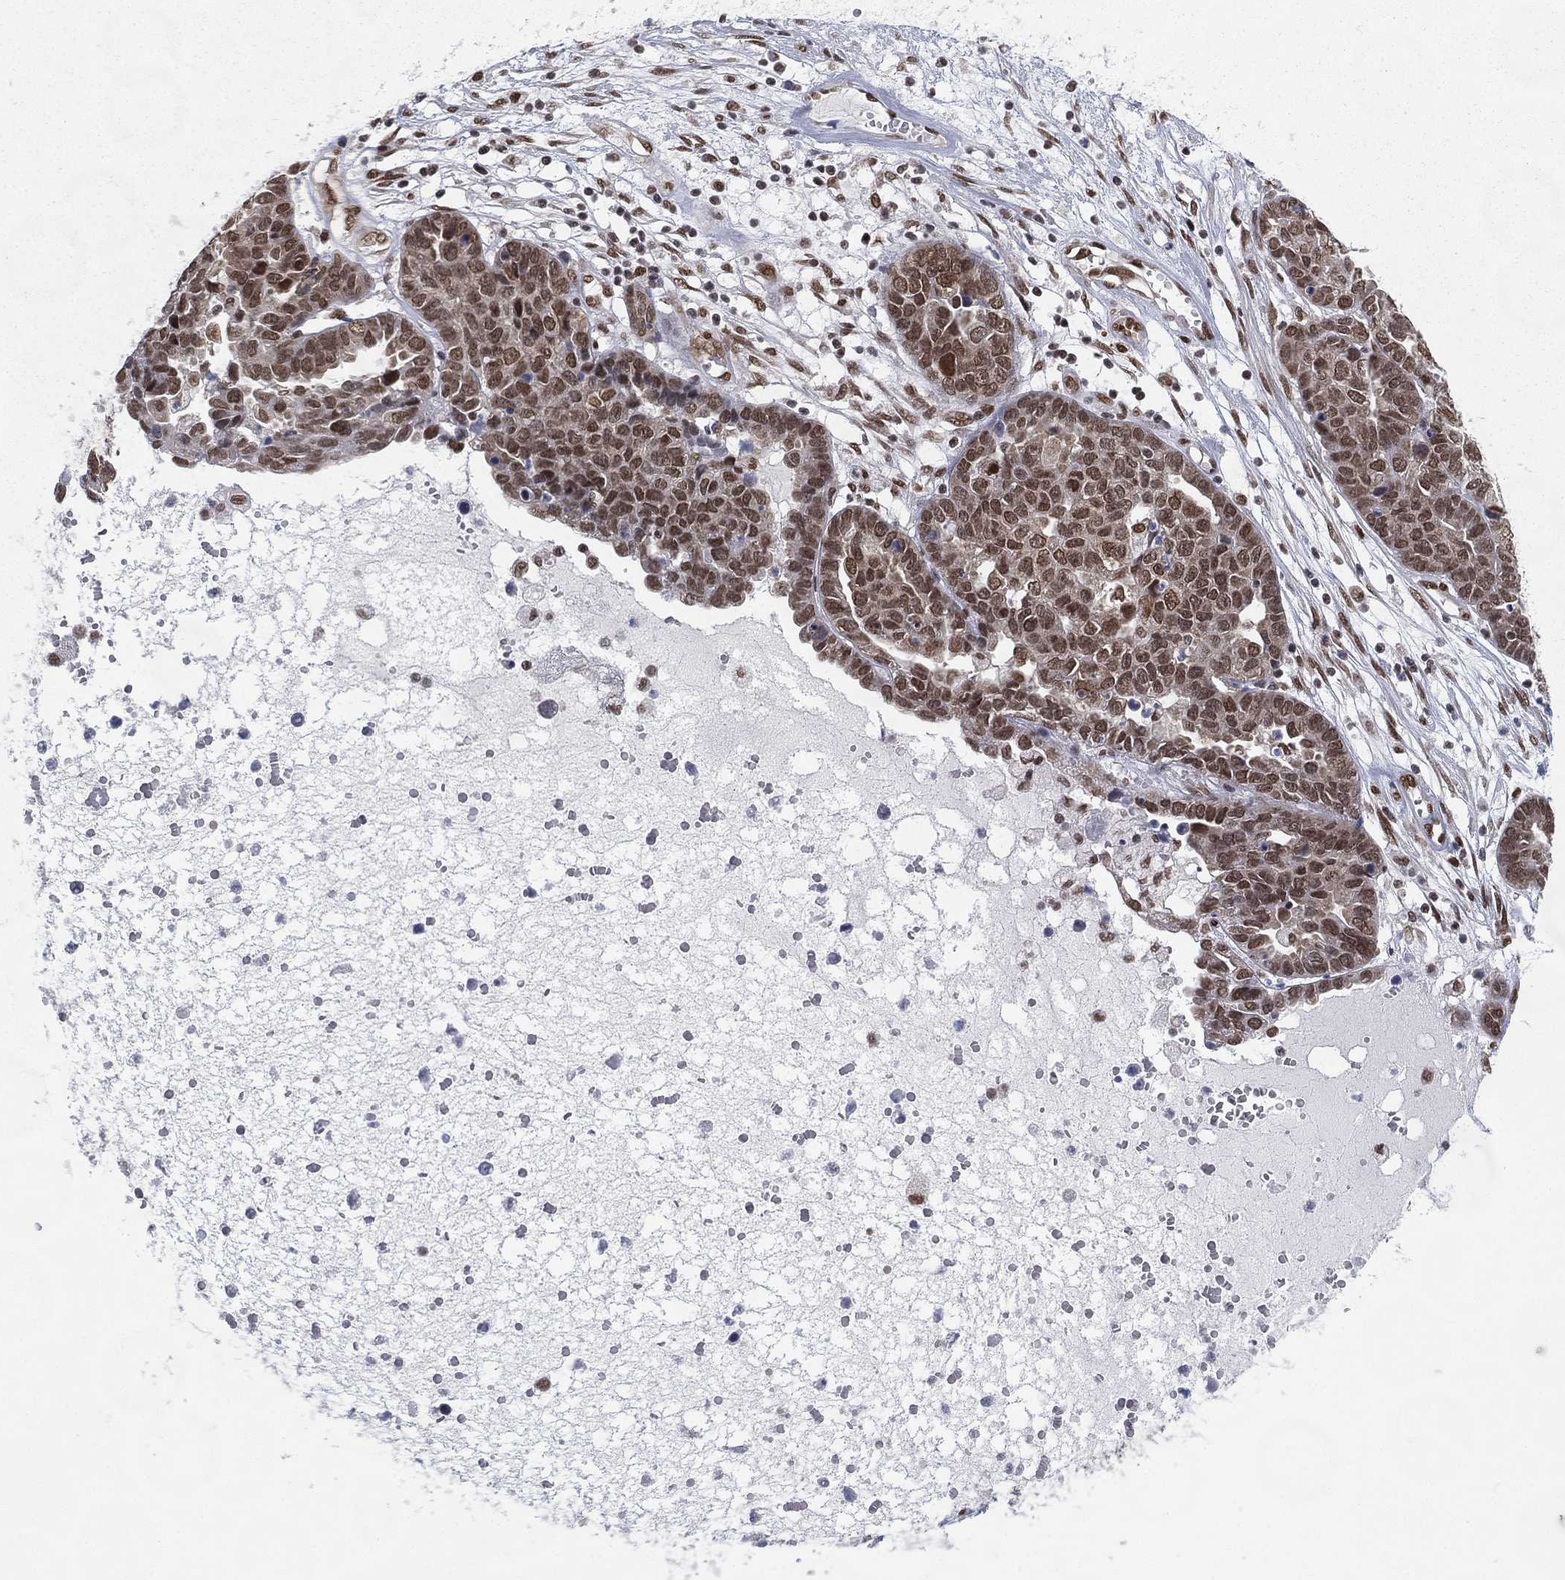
{"staining": {"intensity": "moderate", "quantity": "25%-75%", "location": "nuclear"}, "tissue": "ovarian cancer", "cell_type": "Tumor cells", "image_type": "cancer", "snomed": [{"axis": "morphology", "description": "Cystadenocarcinoma, serous, NOS"}, {"axis": "topography", "description": "Ovary"}], "caption": "Immunohistochemical staining of human ovarian cancer (serous cystadenocarcinoma) demonstrates medium levels of moderate nuclear staining in approximately 25%-75% of tumor cells.", "gene": "FUBP3", "patient": {"sex": "female", "age": 87}}